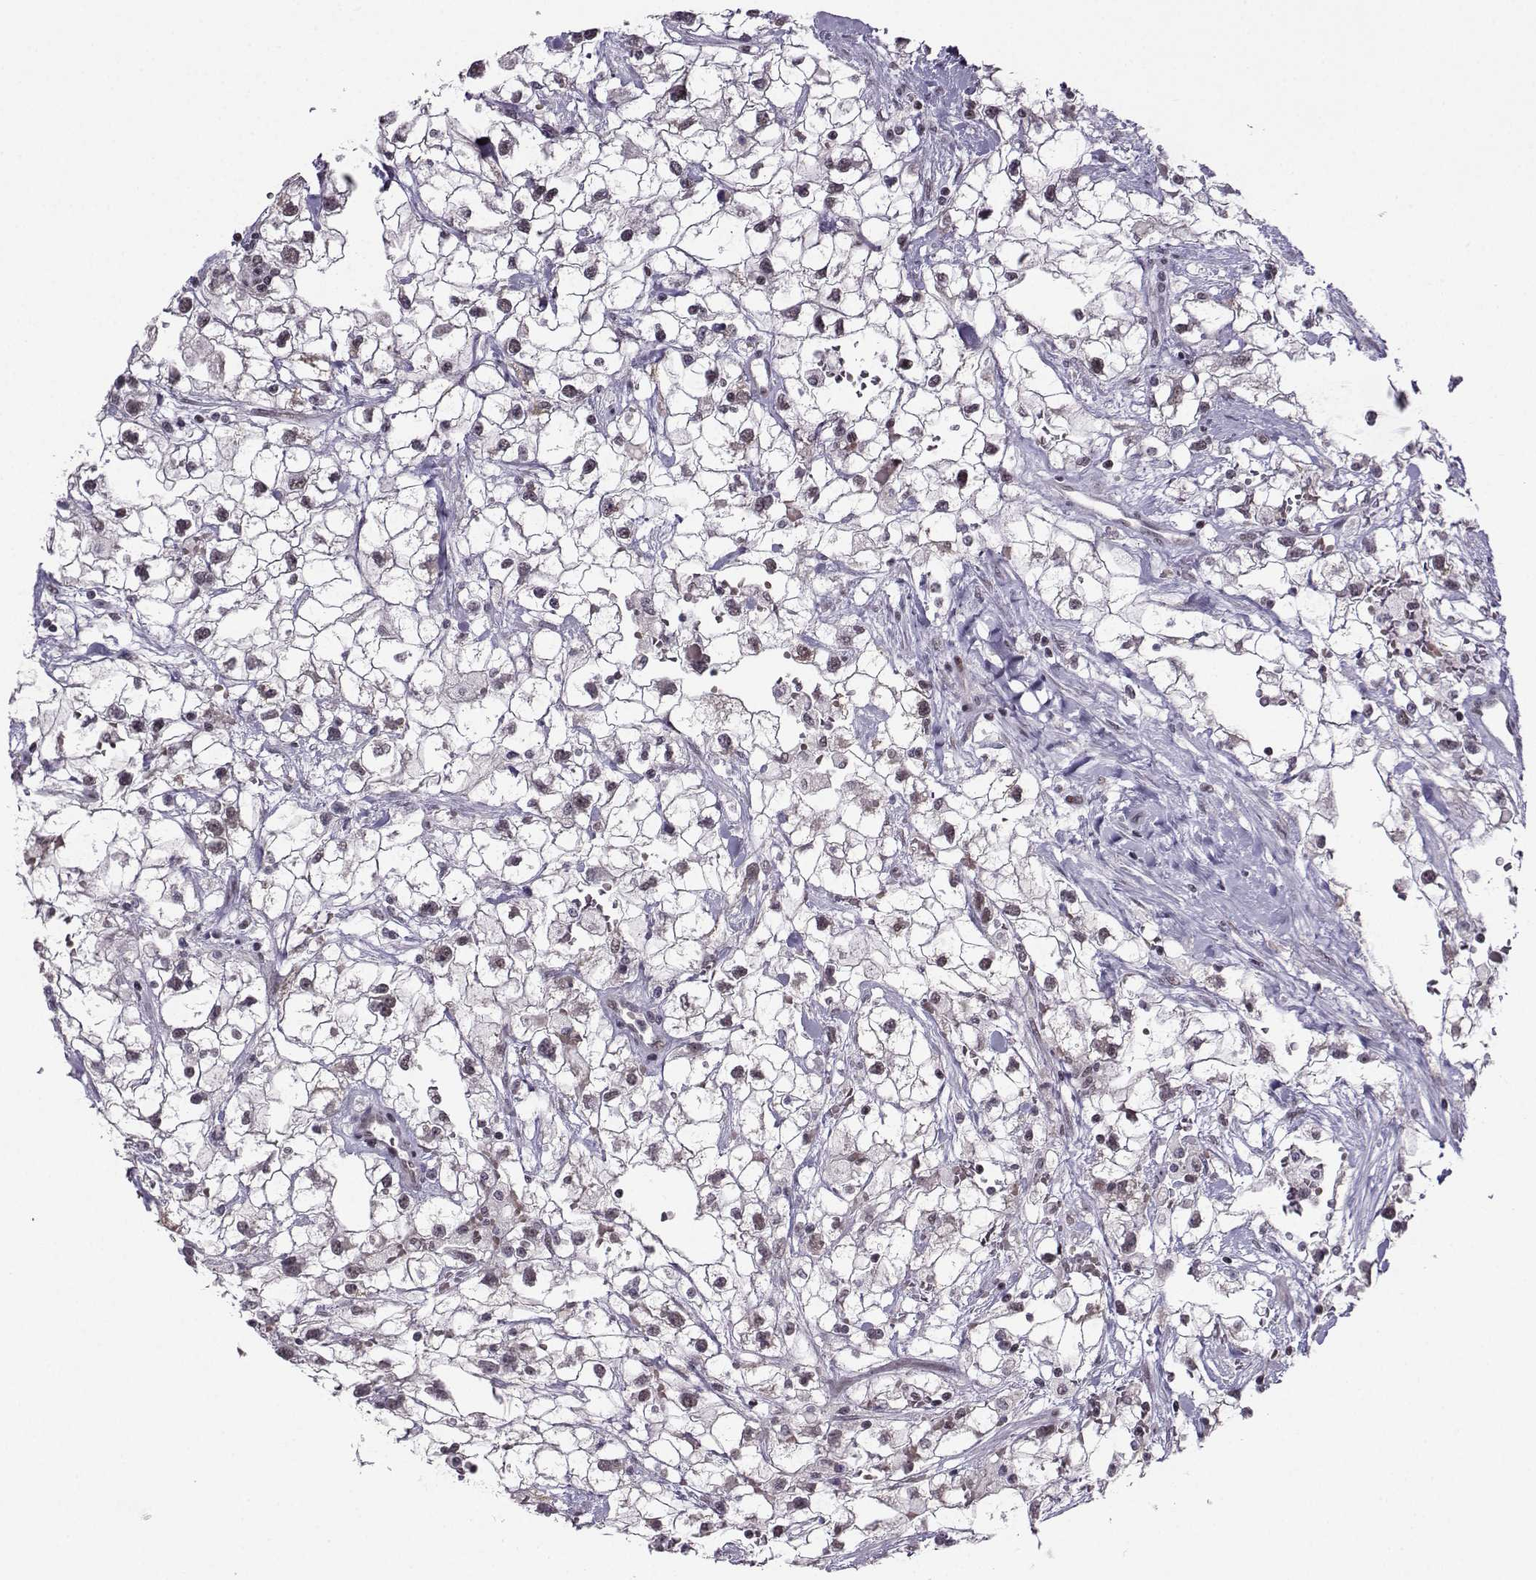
{"staining": {"intensity": "negative", "quantity": "none", "location": "none"}, "tissue": "renal cancer", "cell_type": "Tumor cells", "image_type": "cancer", "snomed": [{"axis": "morphology", "description": "Adenocarcinoma, NOS"}, {"axis": "topography", "description": "Kidney"}], "caption": "Micrograph shows no protein positivity in tumor cells of renal cancer tissue.", "gene": "LIN28A", "patient": {"sex": "male", "age": 59}}